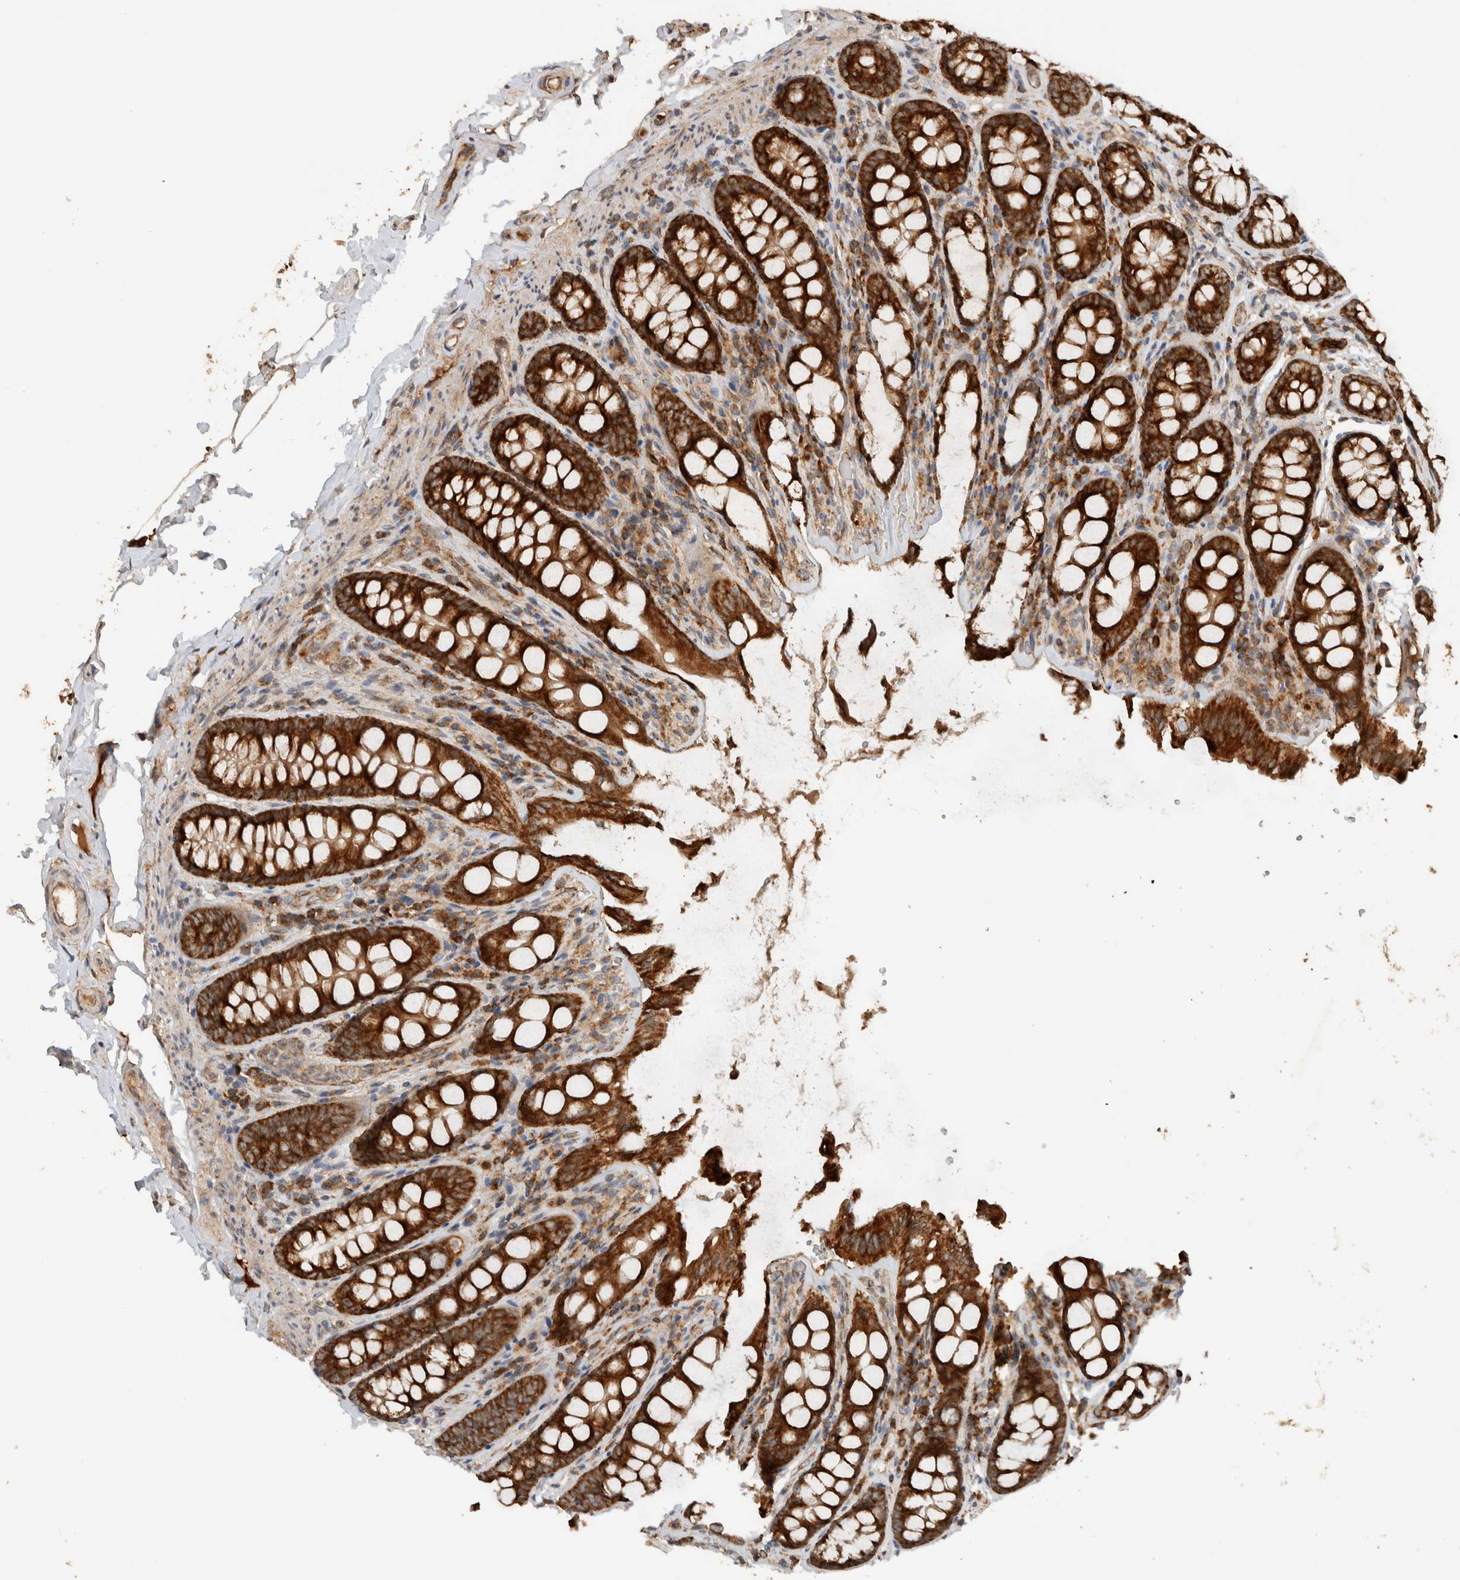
{"staining": {"intensity": "moderate", "quantity": ">75%", "location": "cytoplasmic/membranous"}, "tissue": "colon", "cell_type": "Endothelial cells", "image_type": "normal", "snomed": [{"axis": "morphology", "description": "Normal tissue, NOS"}, {"axis": "topography", "description": "Colon"}, {"axis": "topography", "description": "Peripheral nerve tissue"}], "caption": "Endothelial cells exhibit moderate cytoplasmic/membranous staining in approximately >75% of cells in benign colon.", "gene": "EIF2B3", "patient": {"sex": "female", "age": 61}}